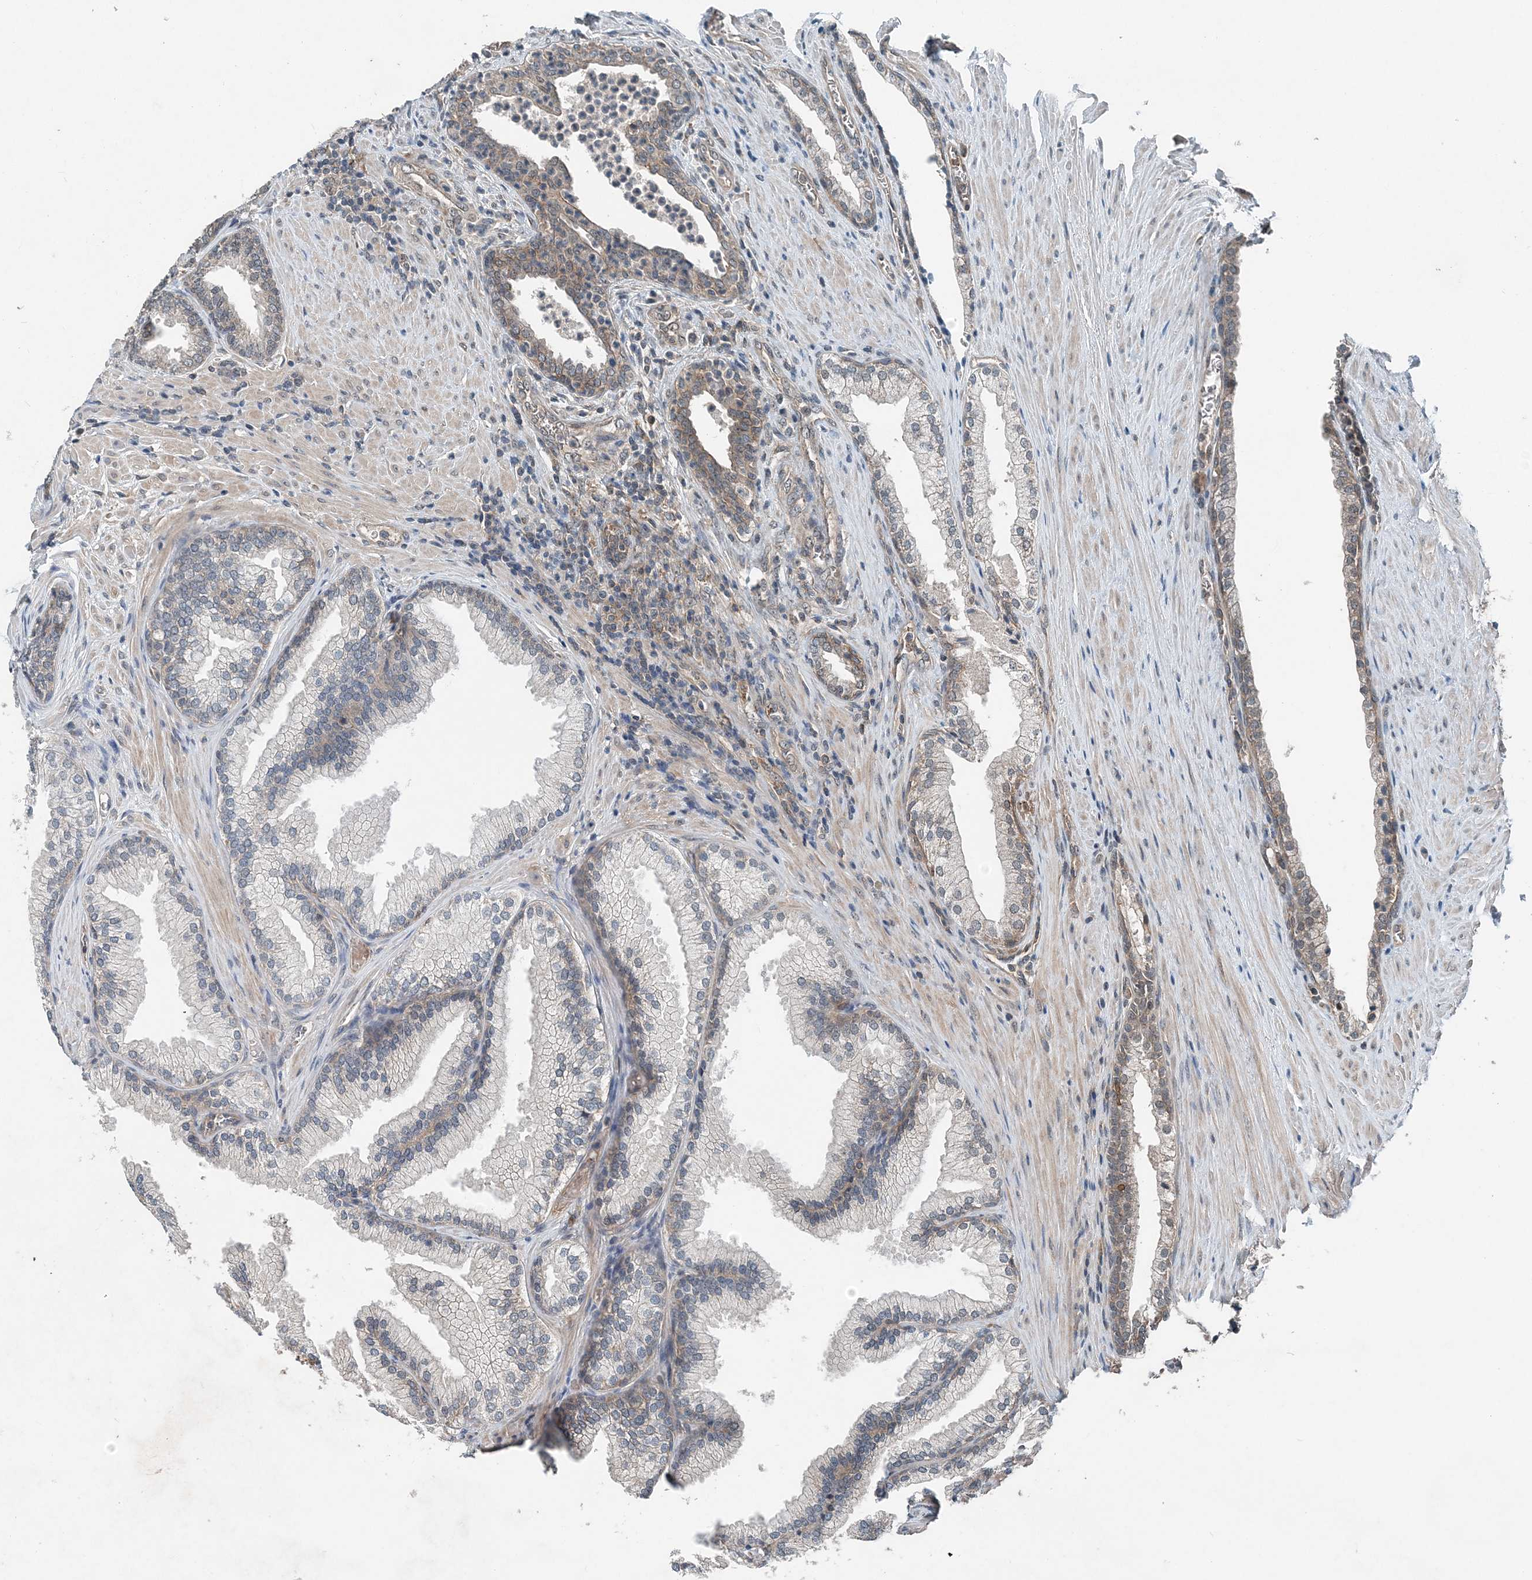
{"staining": {"intensity": "moderate", "quantity": "25%-75%", "location": "cytoplasmic/membranous"}, "tissue": "prostate", "cell_type": "Glandular cells", "image_type": "normal", "snomed": [{"axis": "morphology", "description": "Normal tissue, NOS"}, {"axis": "topography", "description": "Prostate"}], "caption": "Immunohistochemical staining of normal human prostate demonstrates medium levels of moderate cytoplasmic/membranous staining in about 25%-75% of glandular cells. The protein is stained brown, and the nuclei are stained in blue (DAB IHC with brightfield microscopy, high magnification).", "gene": "SMPD3", "patient": {"sex": "male", "age": 76}}